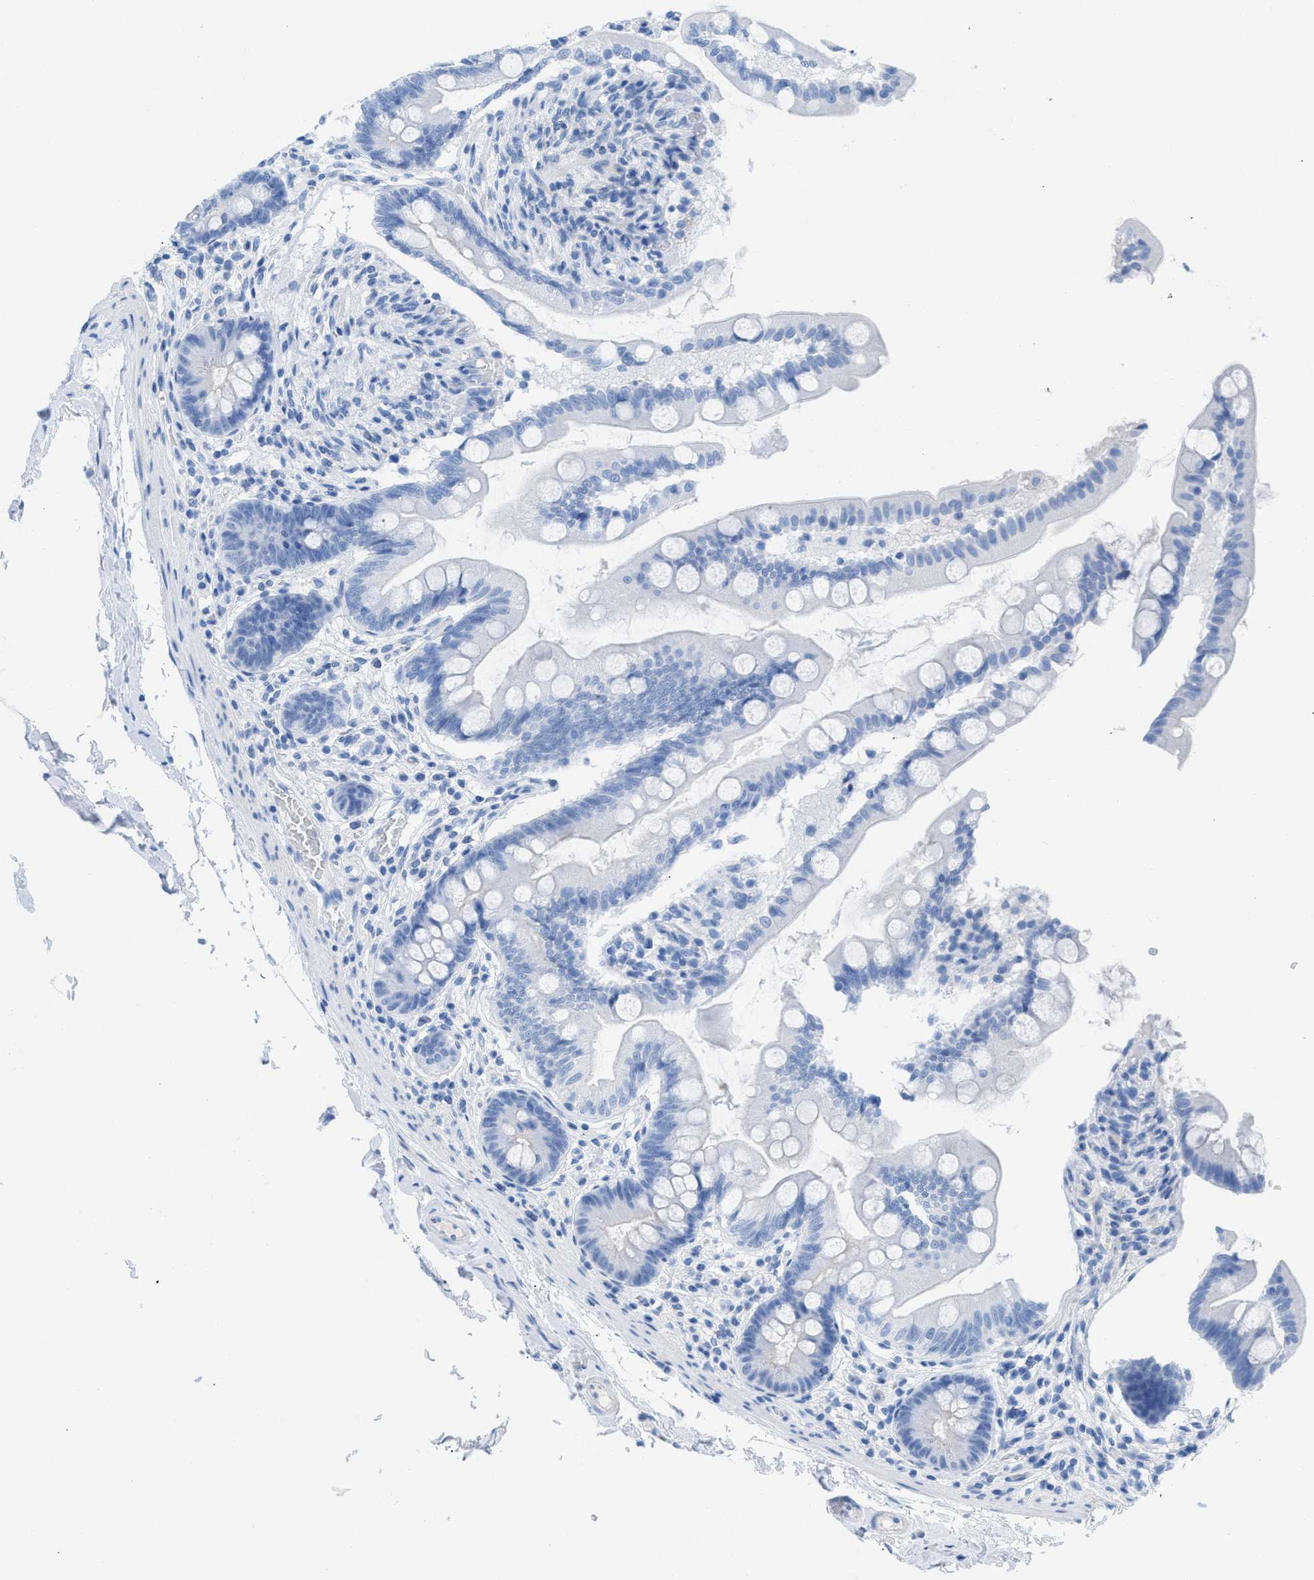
{"staining": {"intensity": "negative", "quantity": "none", "location": "none"}, "tissue": "small intestine", "cell_type": "Glandular cells", "image_type": "normal", "snomed": [{"axis": "morphology", "description": "Normal tissue, NOS"}, {"axis": "topography", "description": "Small intestine"}], "caption": "Glandular cells show no significant protein staining in normal small intestine.", "gene": "TCL1A", "patient": {"sex": "female", "age": 56}}